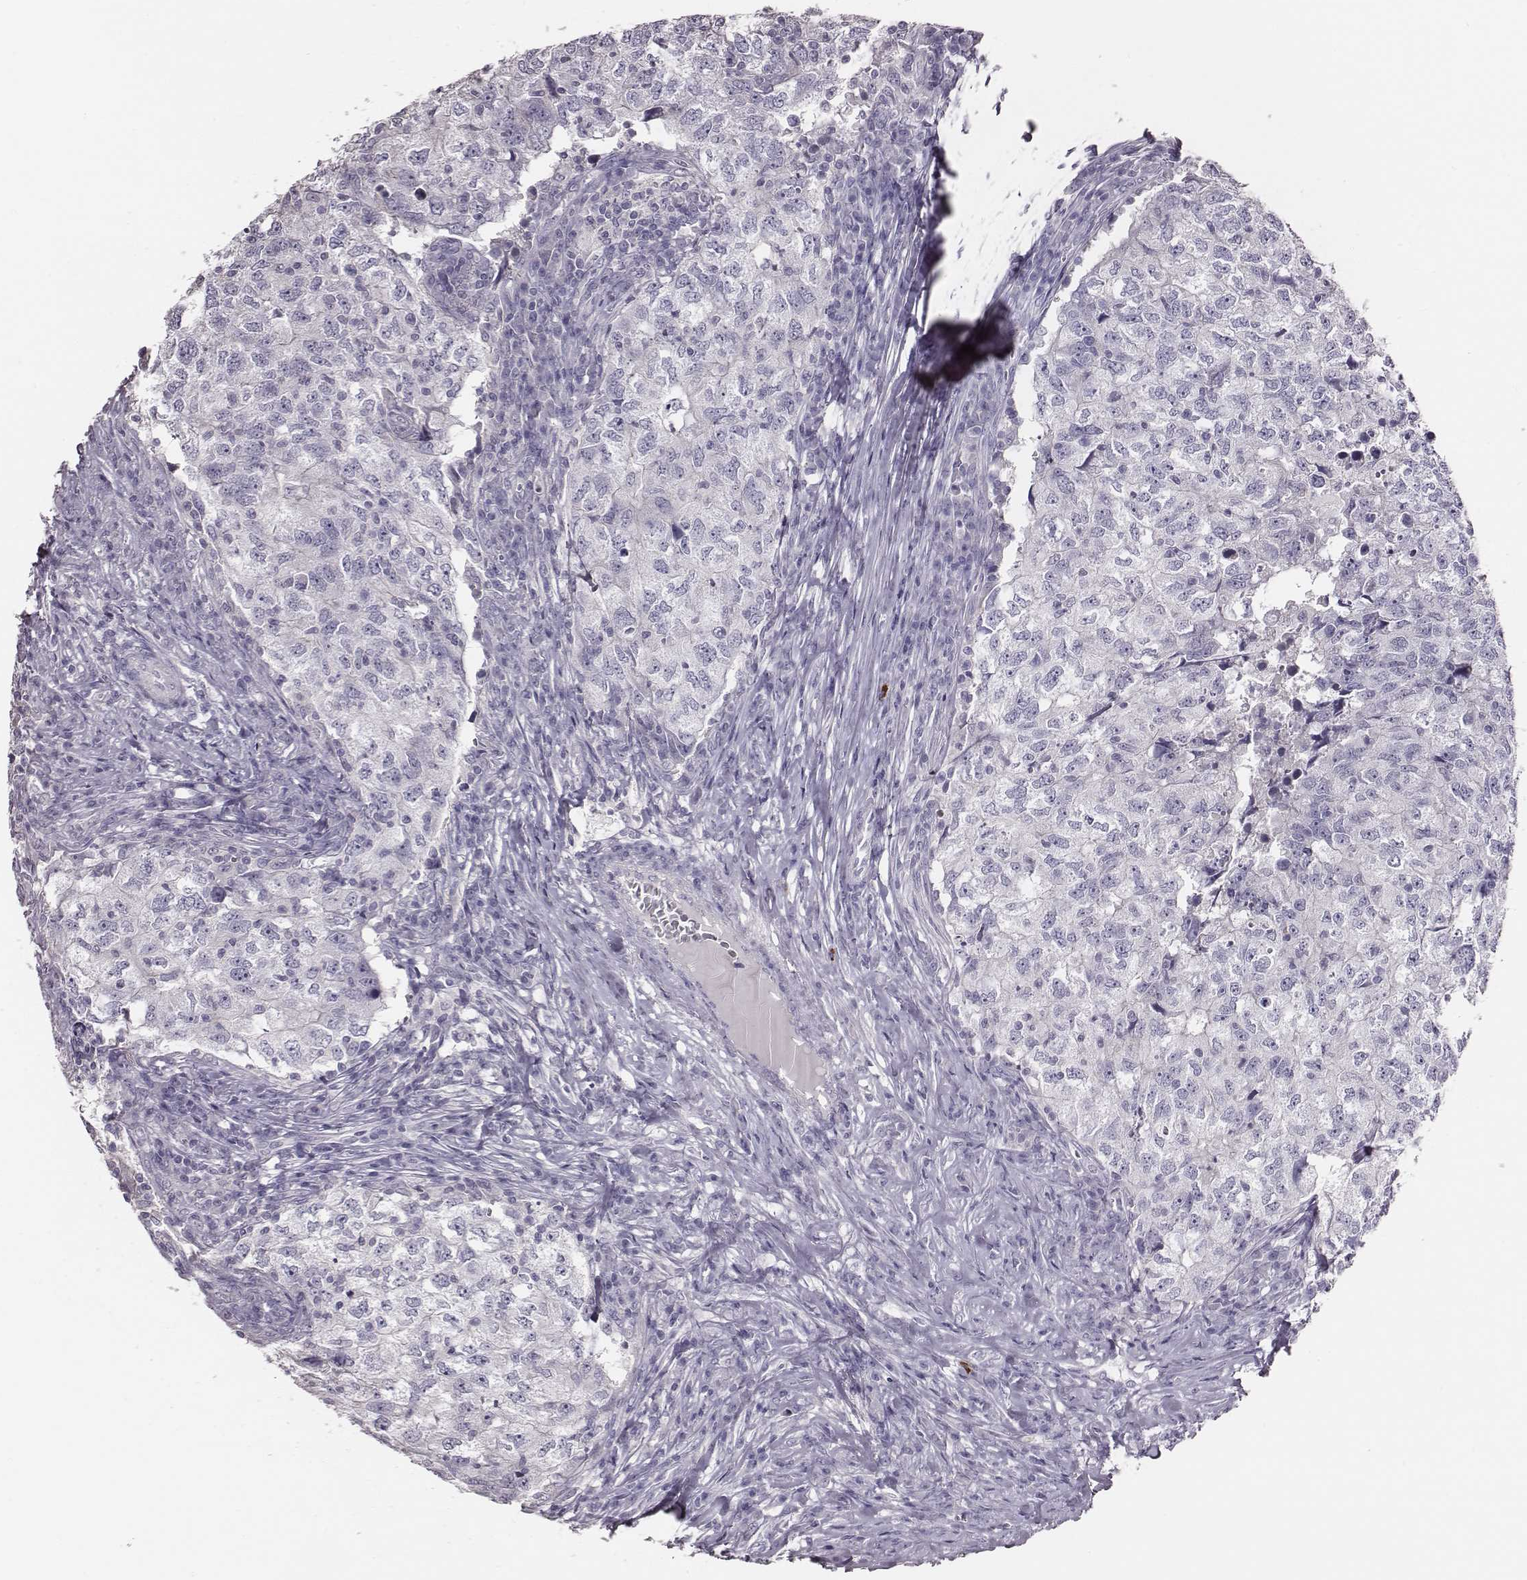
{"staining": {"intensity": "negative", "quantity": "none", "location": "none"}, "tissue": "breast cancer", "cell_type": "Tumor cells", "image_type": "cancer", "snomed": [{"axis": "morphology", "description": "Duct carcinoma"}, {"axis": "topography", "description": "Breast"}], "caption": "Micrograph shows no protein staining in tumor cells of breast infiltrating ductal carcinoma tissue.", "gene": "P2RY10", "patient": {"sex": "female", "age": 30}}